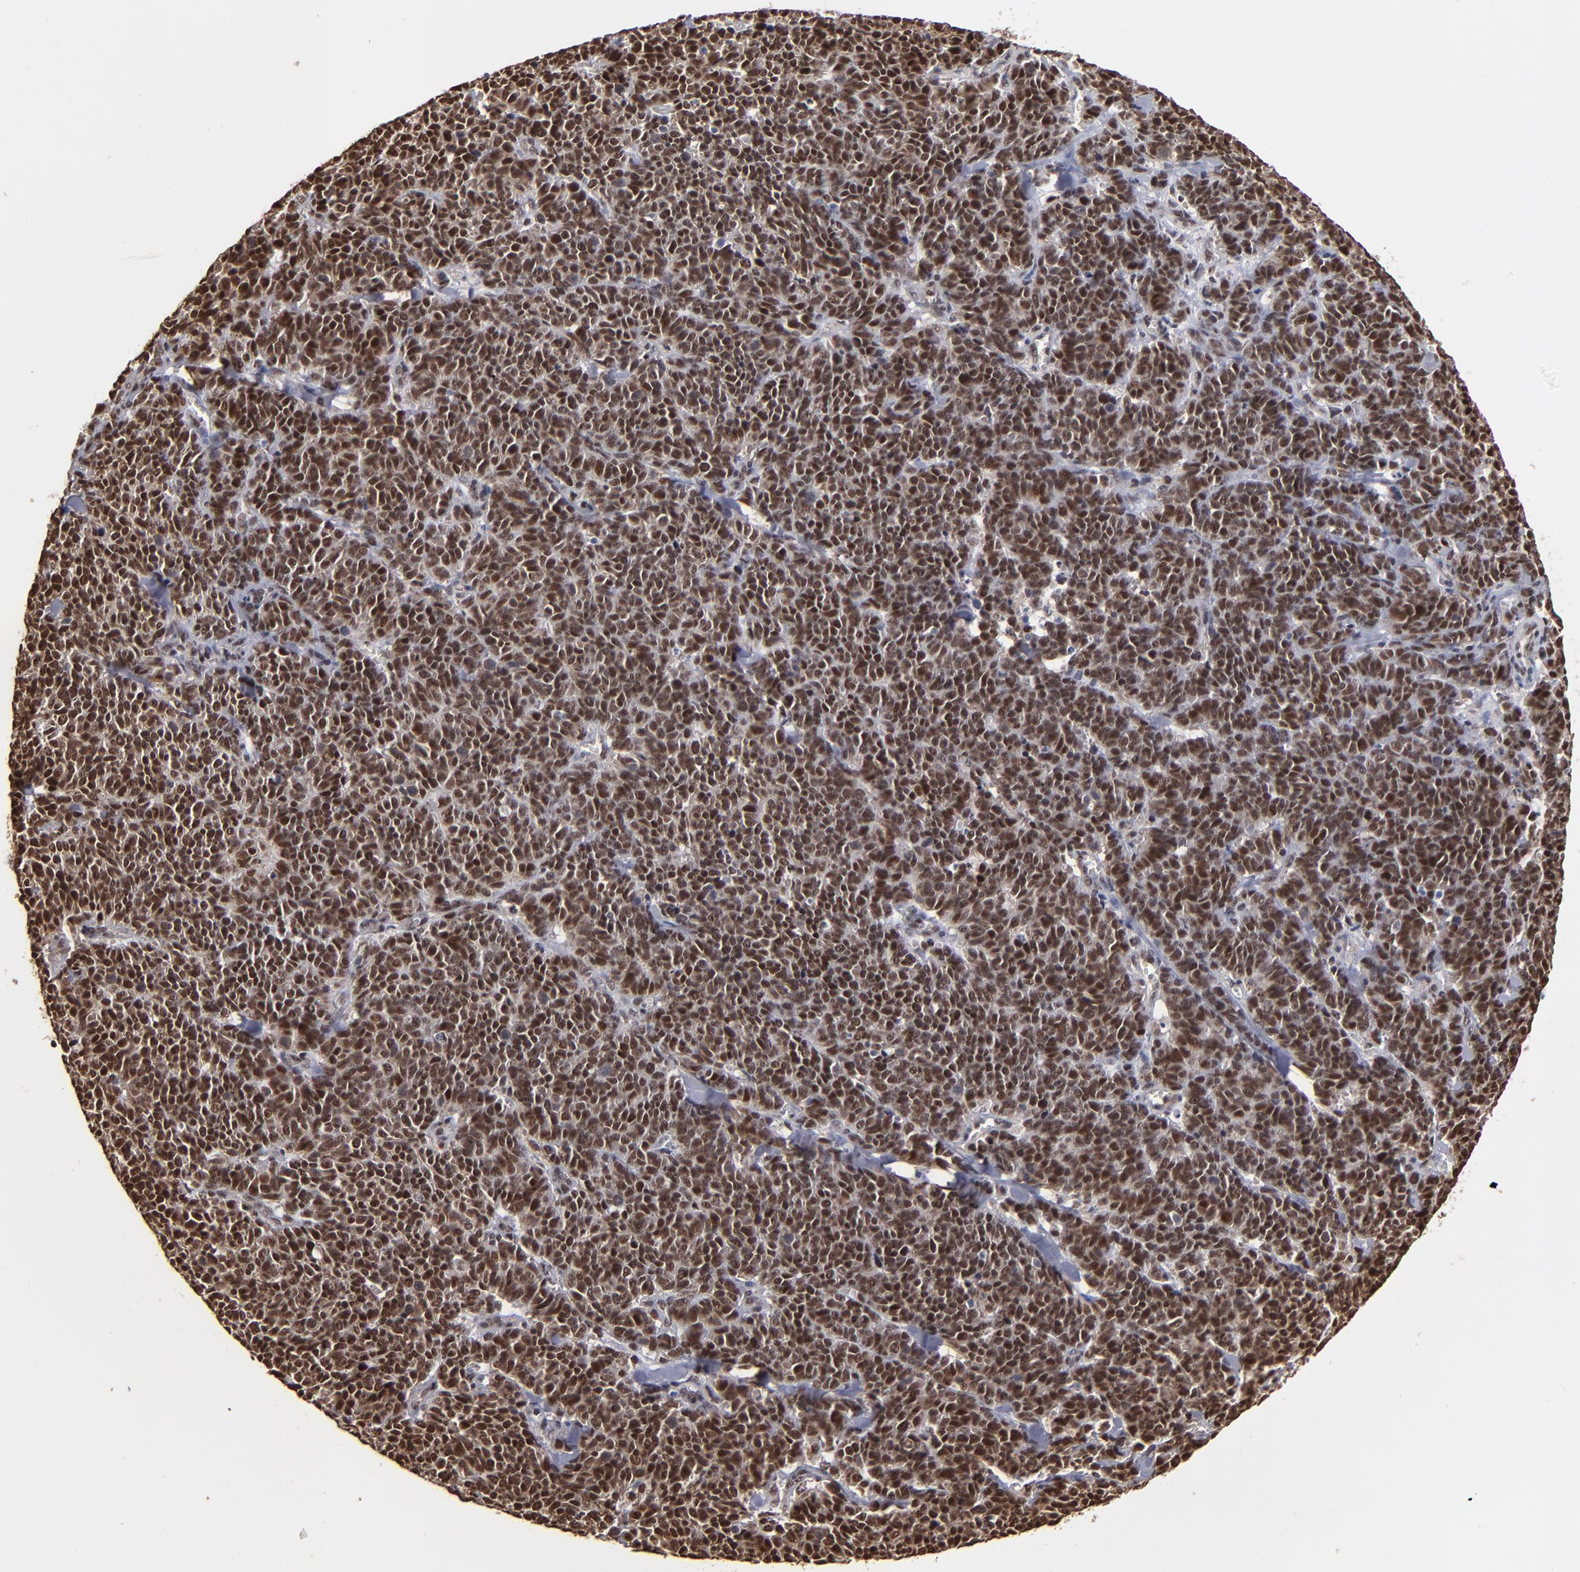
{"staining": {"intensity": "strong", "quantity": ">75%", "location": "nuclear"}, "tissue": "lung cancer", "cell_type": "Tumor cells", "image_type": "cancer", "snomed": [{"axis": "morphology", "description": "Neoplasm, malignant, NOS"}, {"axis": "topography", "description": "Lung"}], "caption": "Human lung cancer (malignant neoplasm) stained with a brown dye demonstrates strong nuclear positive staining in approximately >75% of tumor cells.", "gene": "SNW1", "patient": {"sex": "female", "age": 58}}